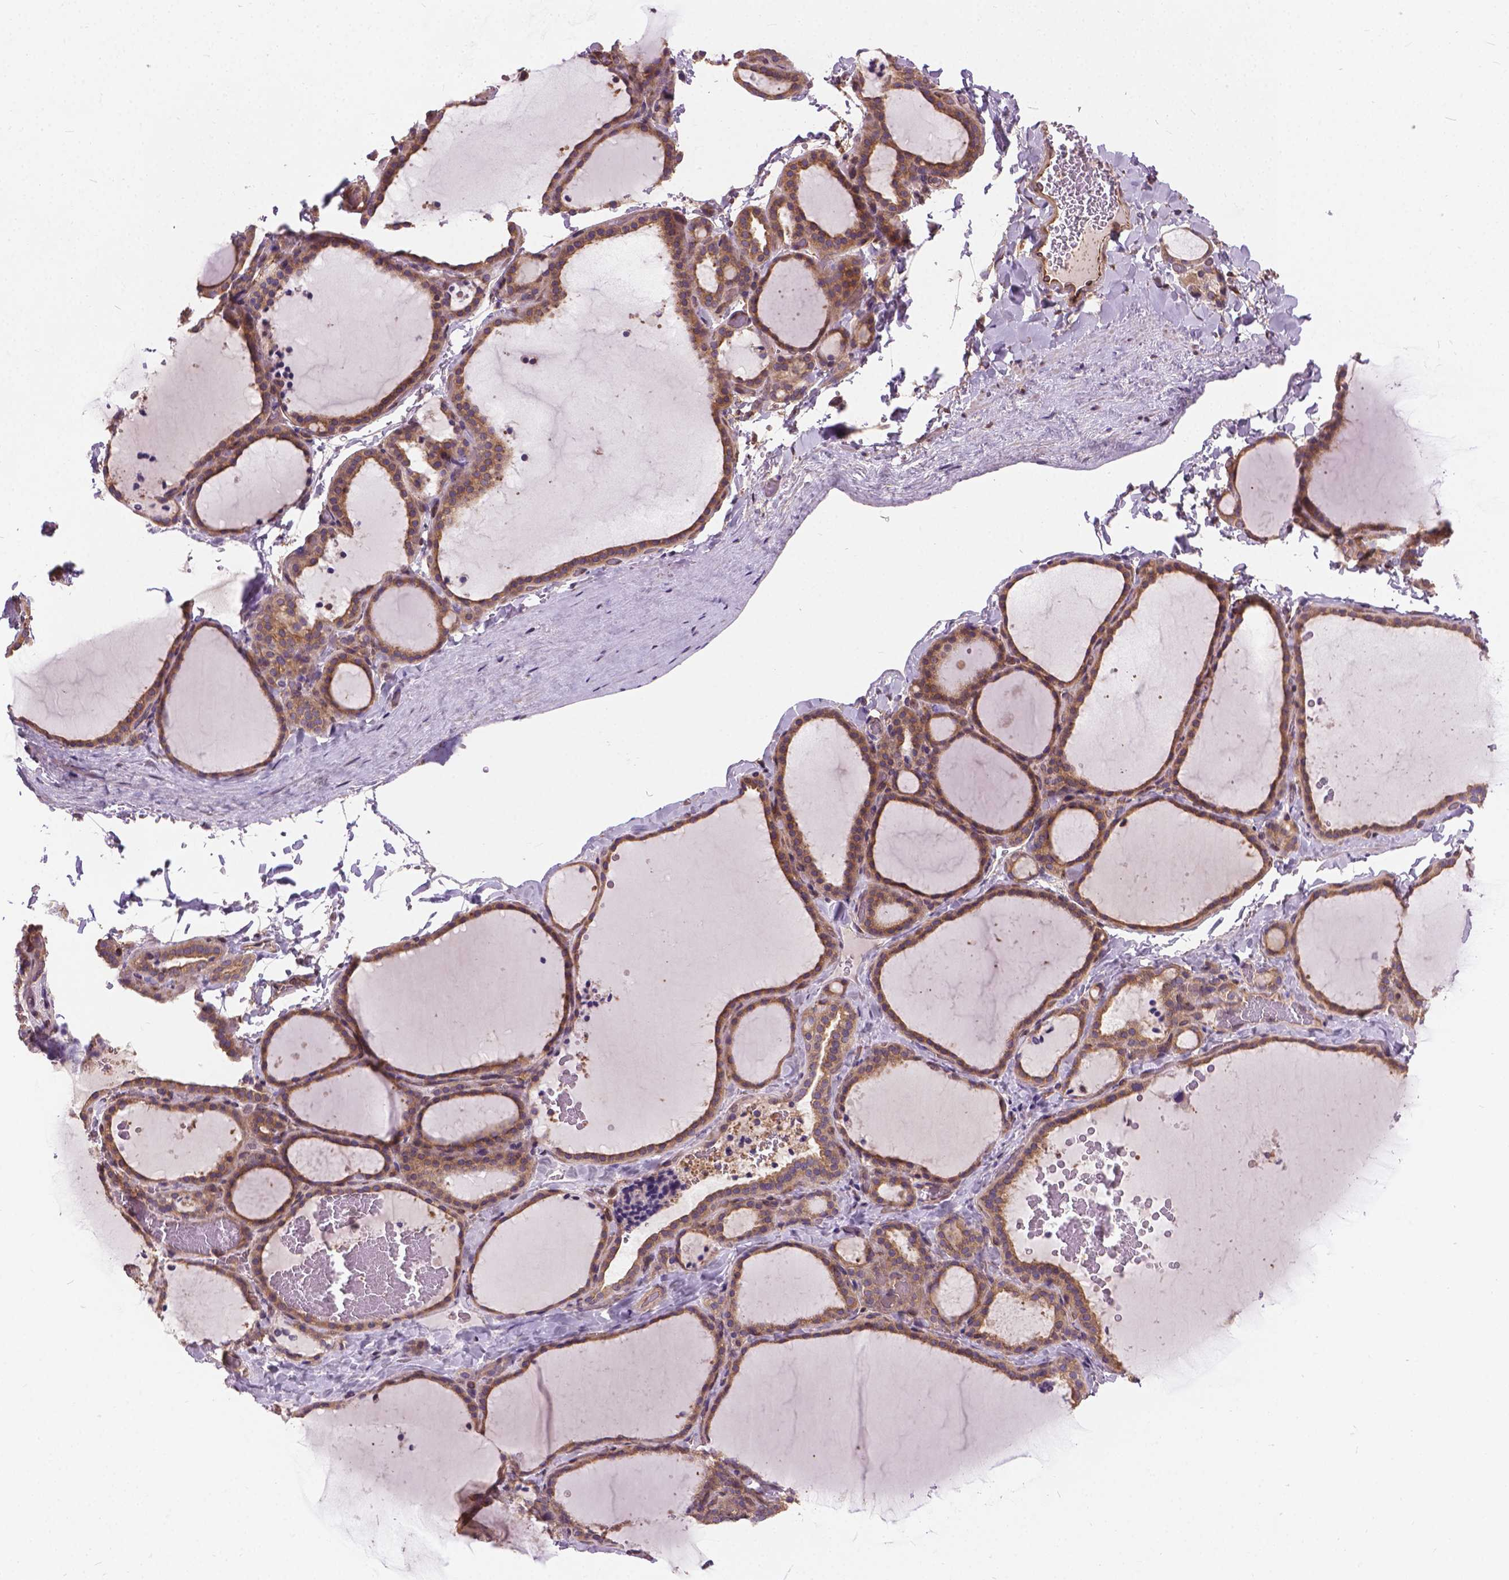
{"staining": {"intensity": "moderate", "quantity": ">75%", "location": "cytoplasmic/membranous"}, "tissue": "thyroid gland", "cell_type": "Glandular cells", "image_type": "normal", "snomed": [{"axis": "morphology", "description": "Normal tissue, NOS"}, {"axis": "topography", "description": "Thyroid gland"}], "caption": "About >75% of glandular cells in normal thyroid gland exhibit moderate cytoplasmic/membranous protein expression as visualized by brown immunohistochemical staining.", "gene": "MZT1", "patient": {"sex": "female", "age": 22}}